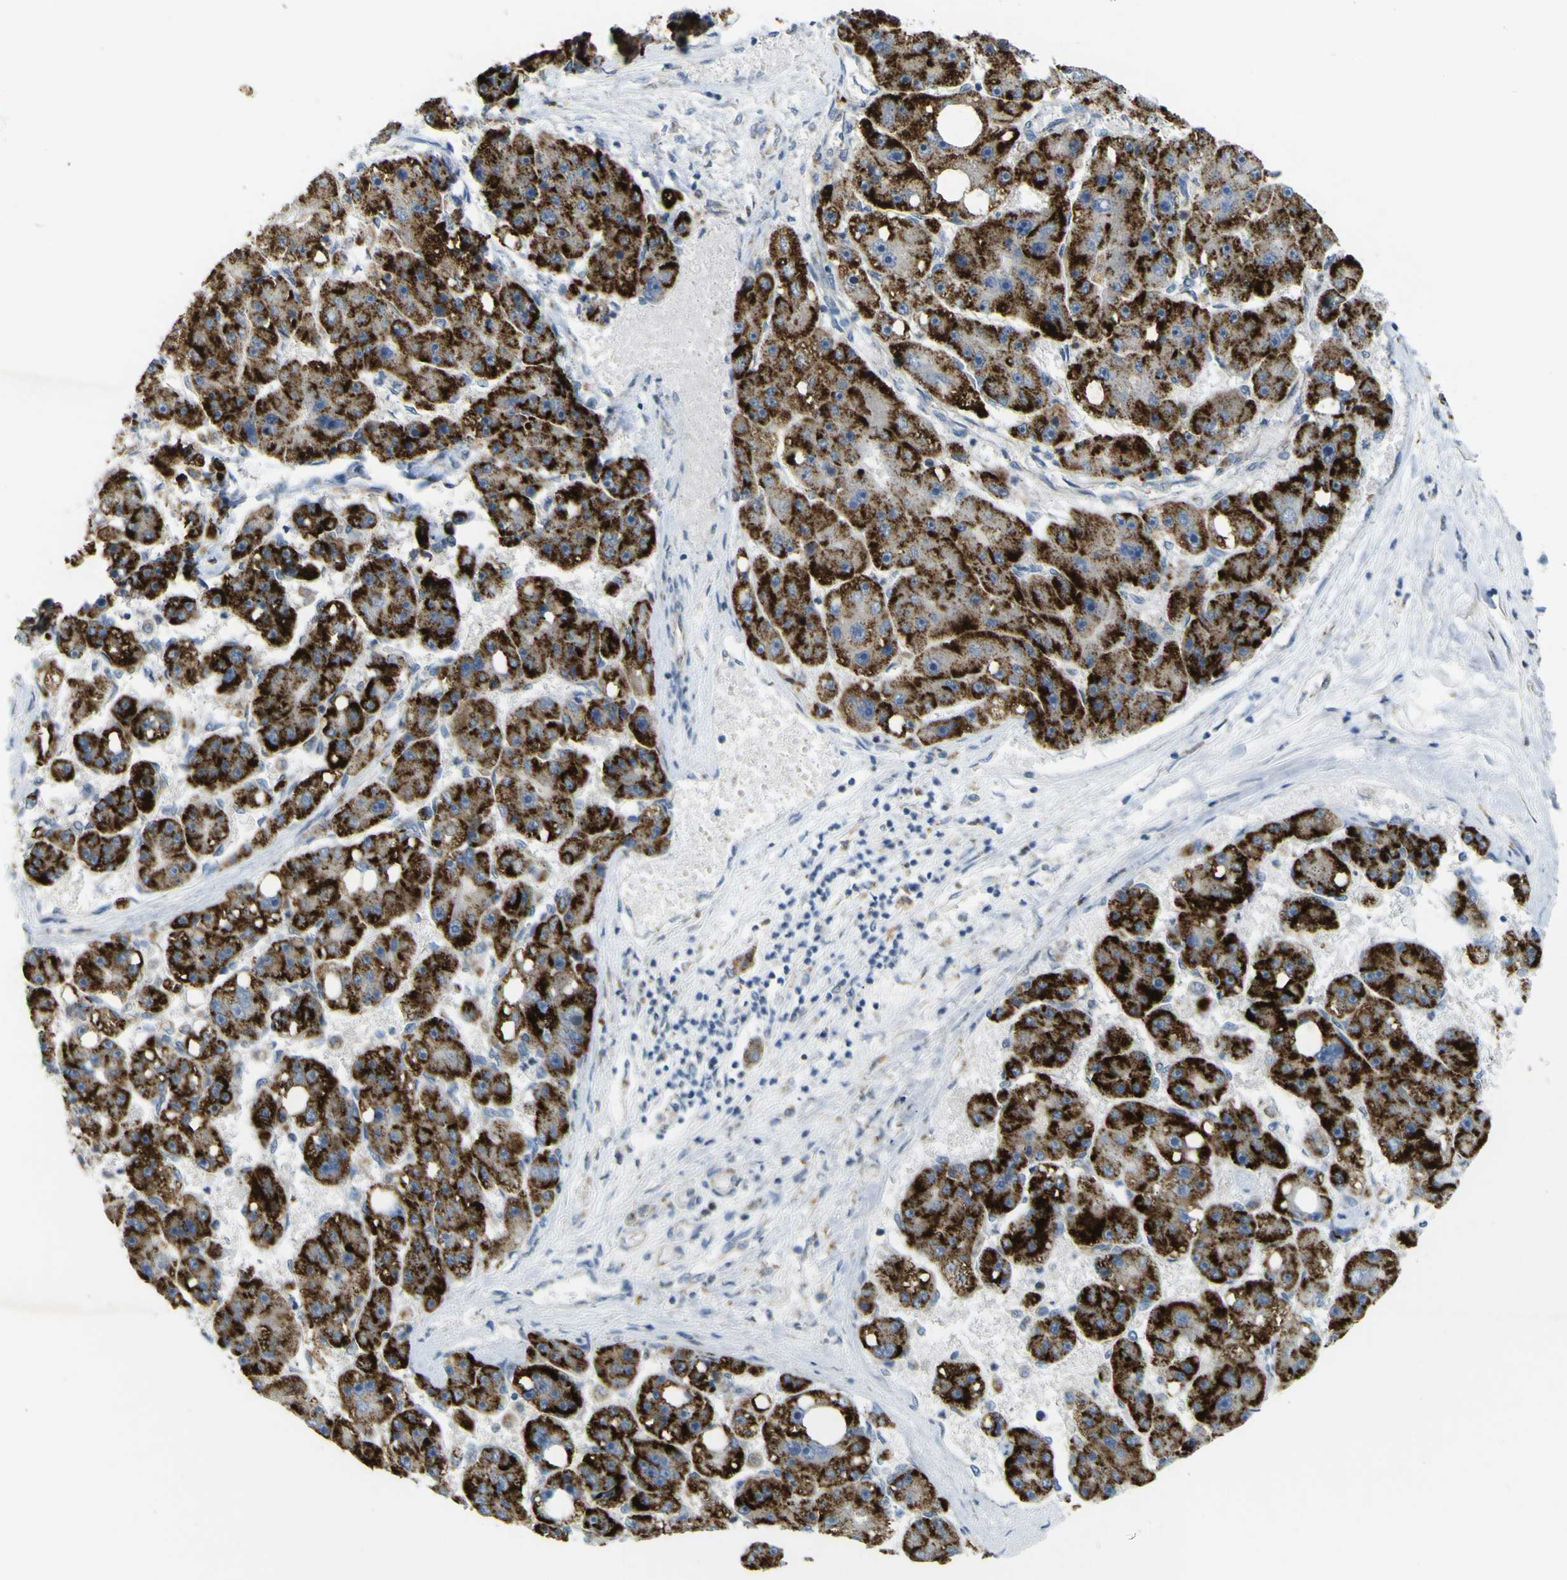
{"staining": {"intensity": "strong", "quantity": ">75%", "location": "cytoplasmic/membranous"}, "tissue": "liver cancer", "cell_type": "Tumor cells", "image_type": "cancer", "snomed": [{"axis": "morphology", "description": "Carcinoma, Hepatocellular, NOS"}, {"axis": "topography", "description": "Liver"}], "caption": "Liver cancer (hepatocellular carcinoma) tissue demonstrates strong cytoplasmic/membranous expression in about >75% of tumor cells", "gene": "ACBD5", "patient": {"sex": "female", "age": 61}}